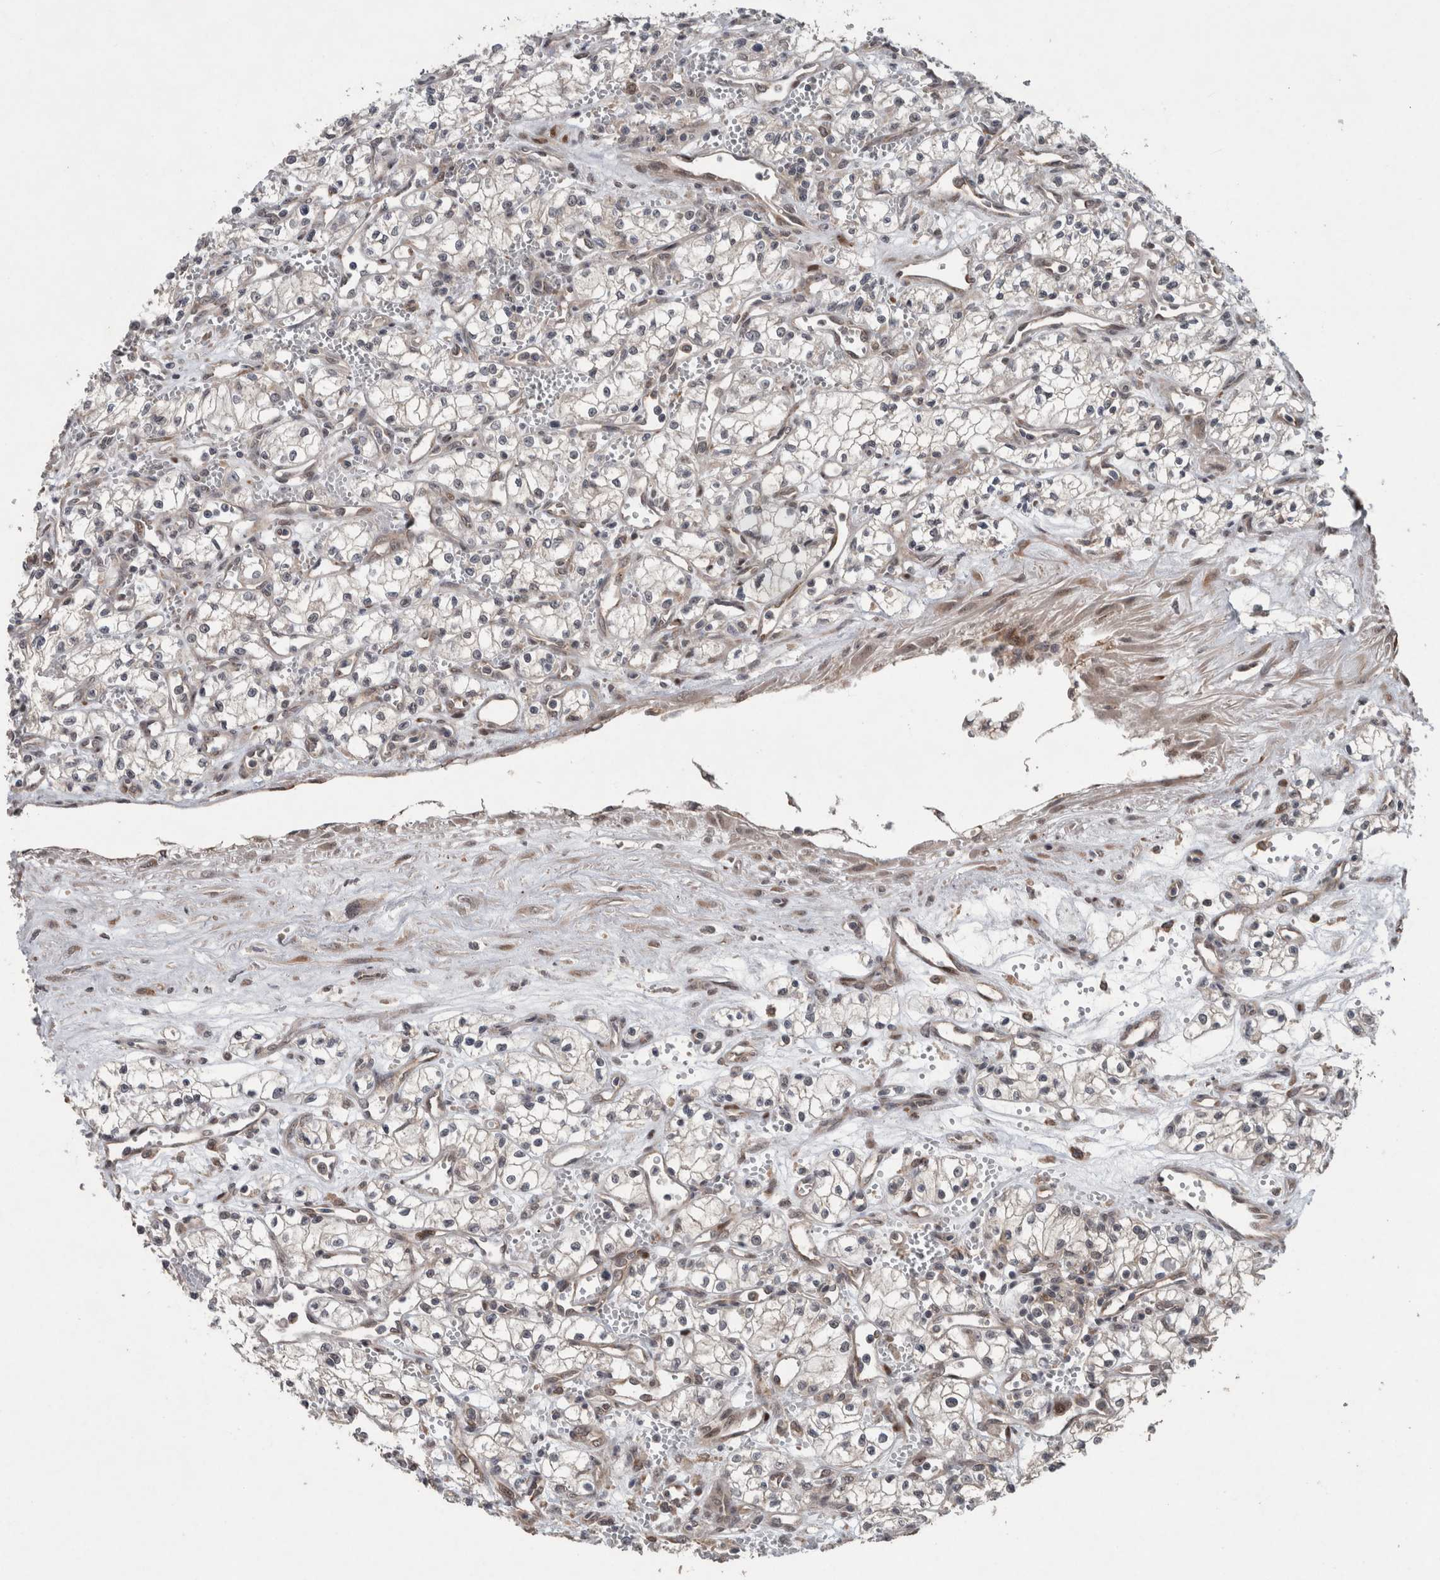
{"staining": {"intensity": "negative", "quantity": "none", "location": "none"}, "tissue": "renal cancer", "cell_type": "Tumor cells", "image_type": "cancer", "snomed": [{"axis": "morphology", "description": "Adenocarcinoma, NOS"}, {"axis": "topography", "description": "Kidney"}], "caption": "Renal cancer (adenocarcinoma) was stained to show a protein in brown. There is no significant positivity in tumor cells. Brightfield microscopy of IHC stained with DAB (brown) and hematoxylin (blue), captured at high magnification.", "gene": "GIMAP6", "patient": {"sex": "male", "age": 59}}